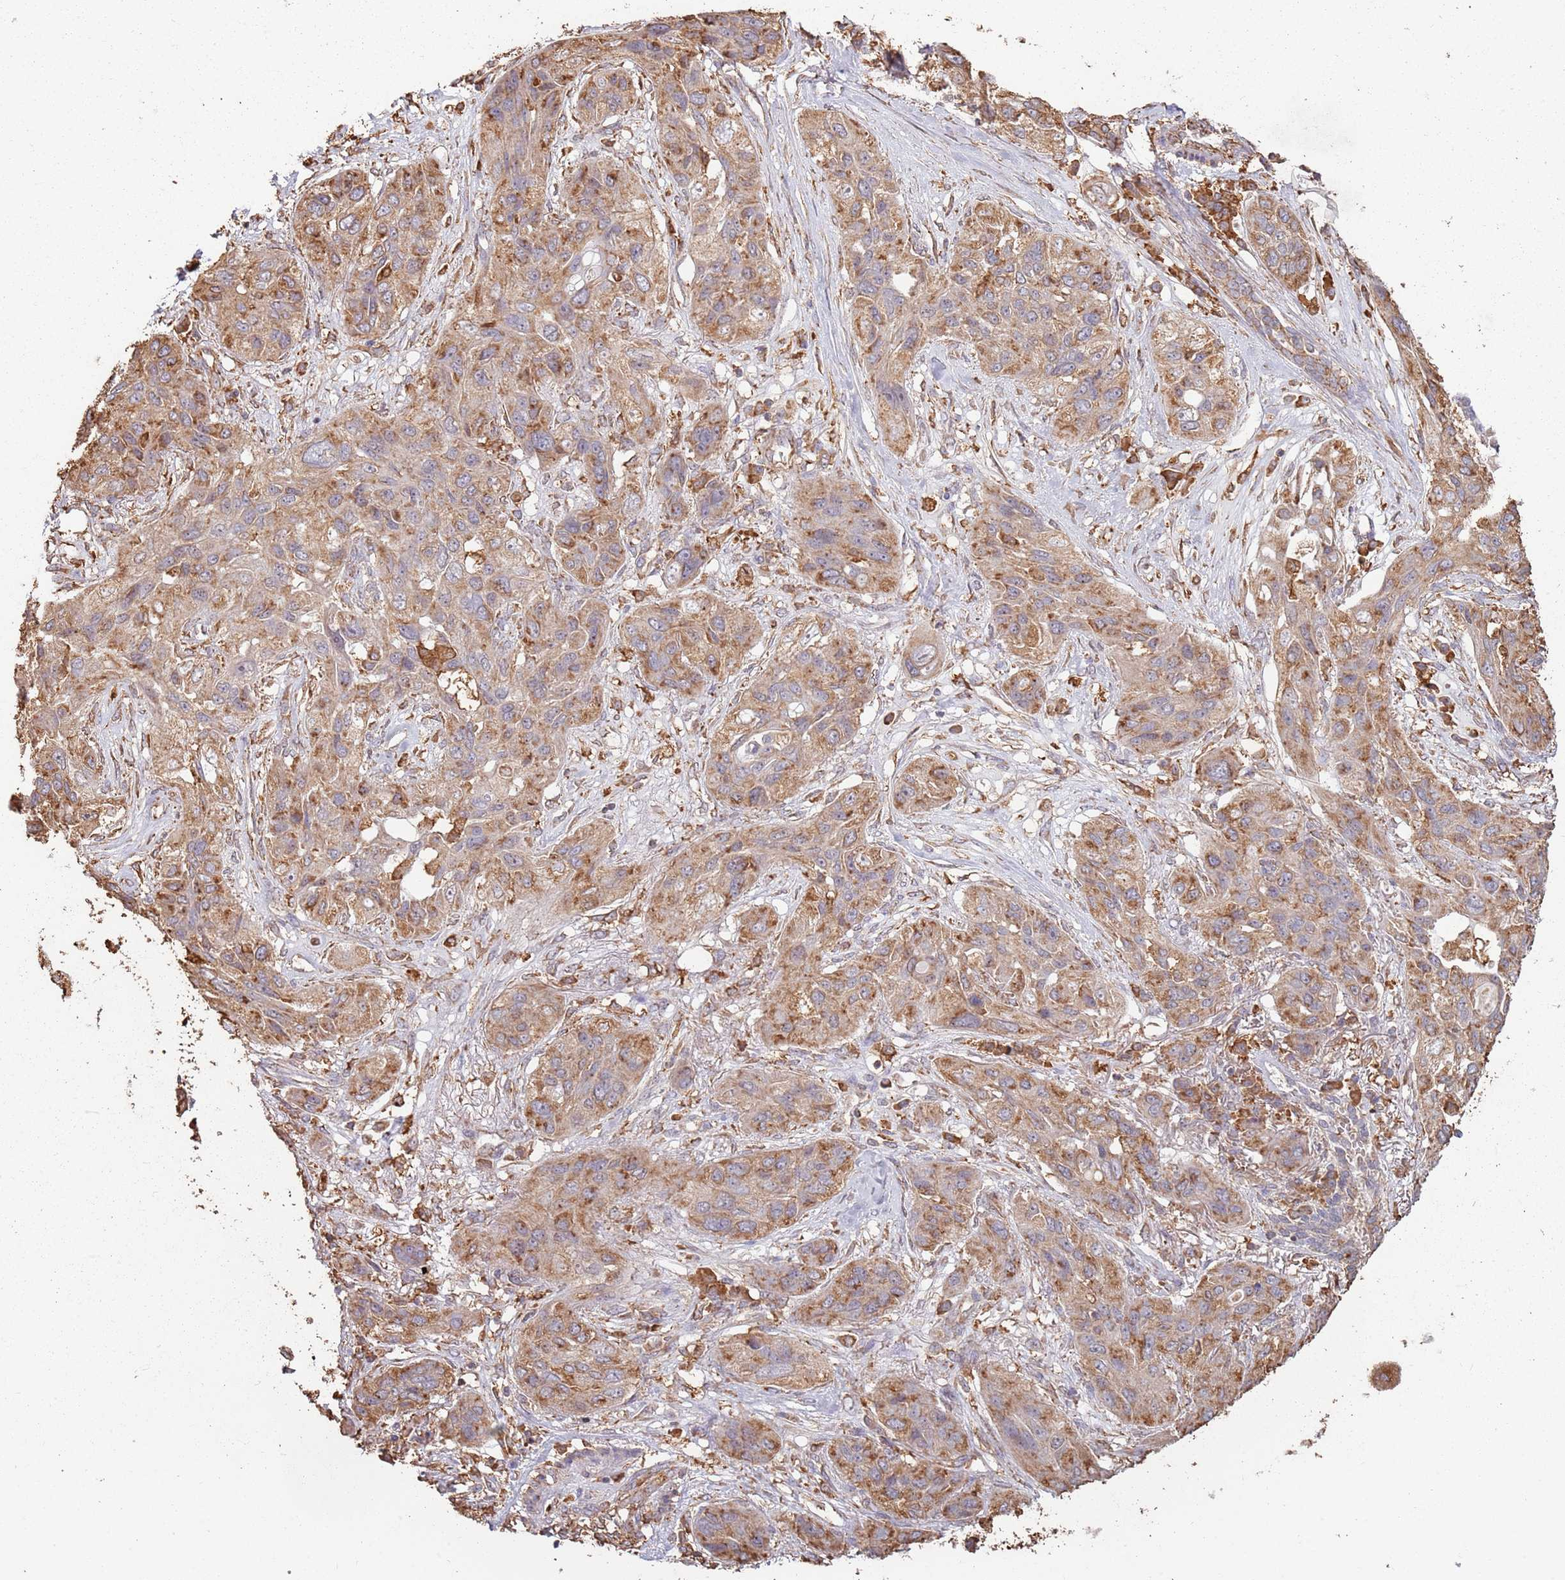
{"staining": {"intensity": "moderate", "quantity": ">75%", "location": "cytoplasmic/membranous"}, "tissue": "lung cancer", "cell_type": "Tumor cells", "image_type": "cancer", "snomed": [{"axis": "morphology", "description": "Squamous cell carcinoma, NOS"}, {"axis": "topography", "description": "Lung"}], "caption": "Squamous cell carcinoma (lung) was stained to show a protein in brown. There is medium levels of moderate cytoplasmic/membranous staining in about >75% of tumor cells.", "gene": "ATOSB", "patient": {"sex": "female", "age": 70}}